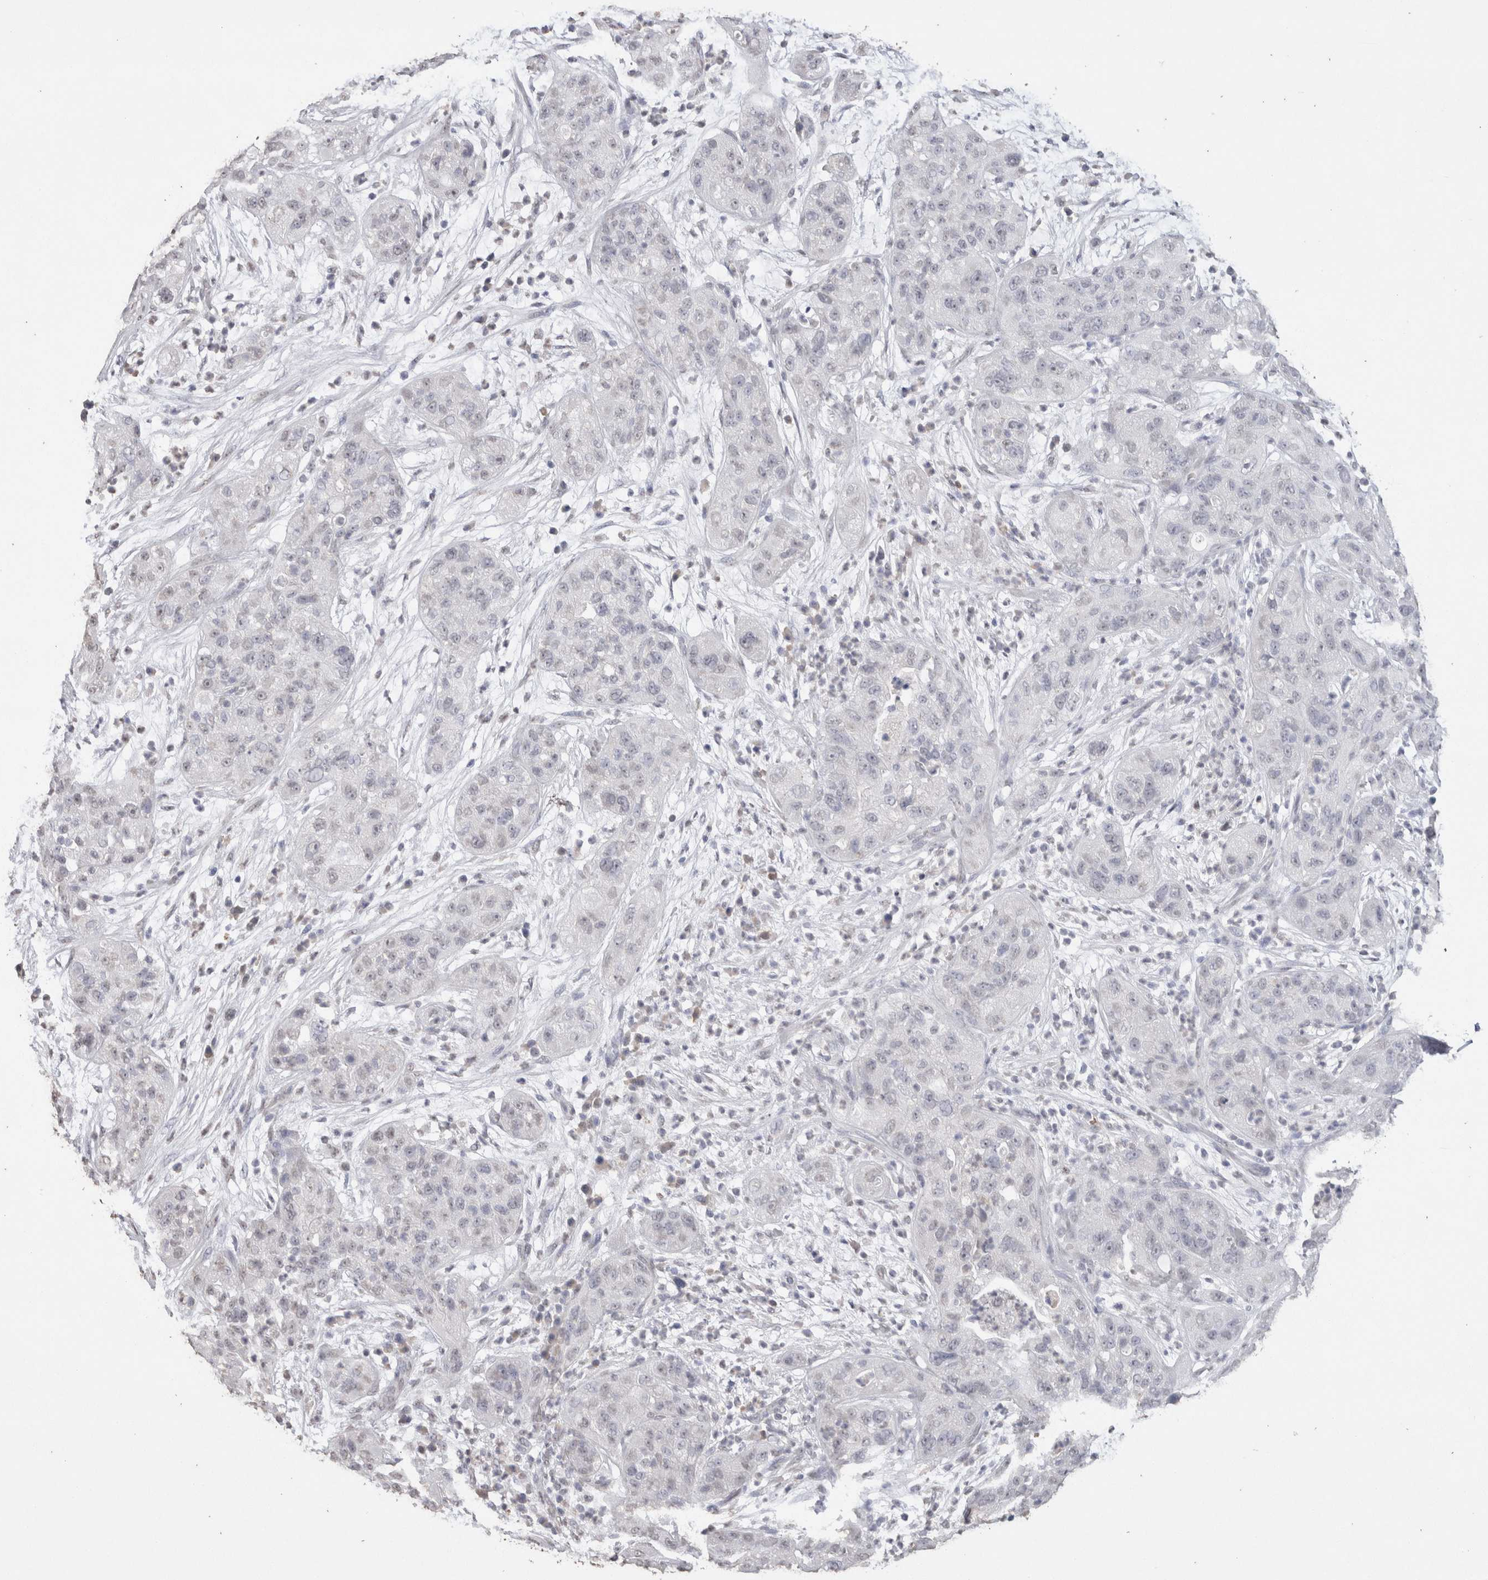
{"staining": {"intensity": "negative", "quantity": "none", "location": "none"}, "tissue": "pancreatic cancer", "cell_type": "Tumor cells", "image_type": "cancer", "snomed": [{"axis": "morphology", "description": "Adenocarcinoma, NOS"}, {"axis": "topography", "description": "Pancreas"}], "caption": "Tumor cells are negative for protein expression in human pancreatic adenocarcinoma.", "gene": "LGALS2", "patient": {"sex": "female", "age": 78}}